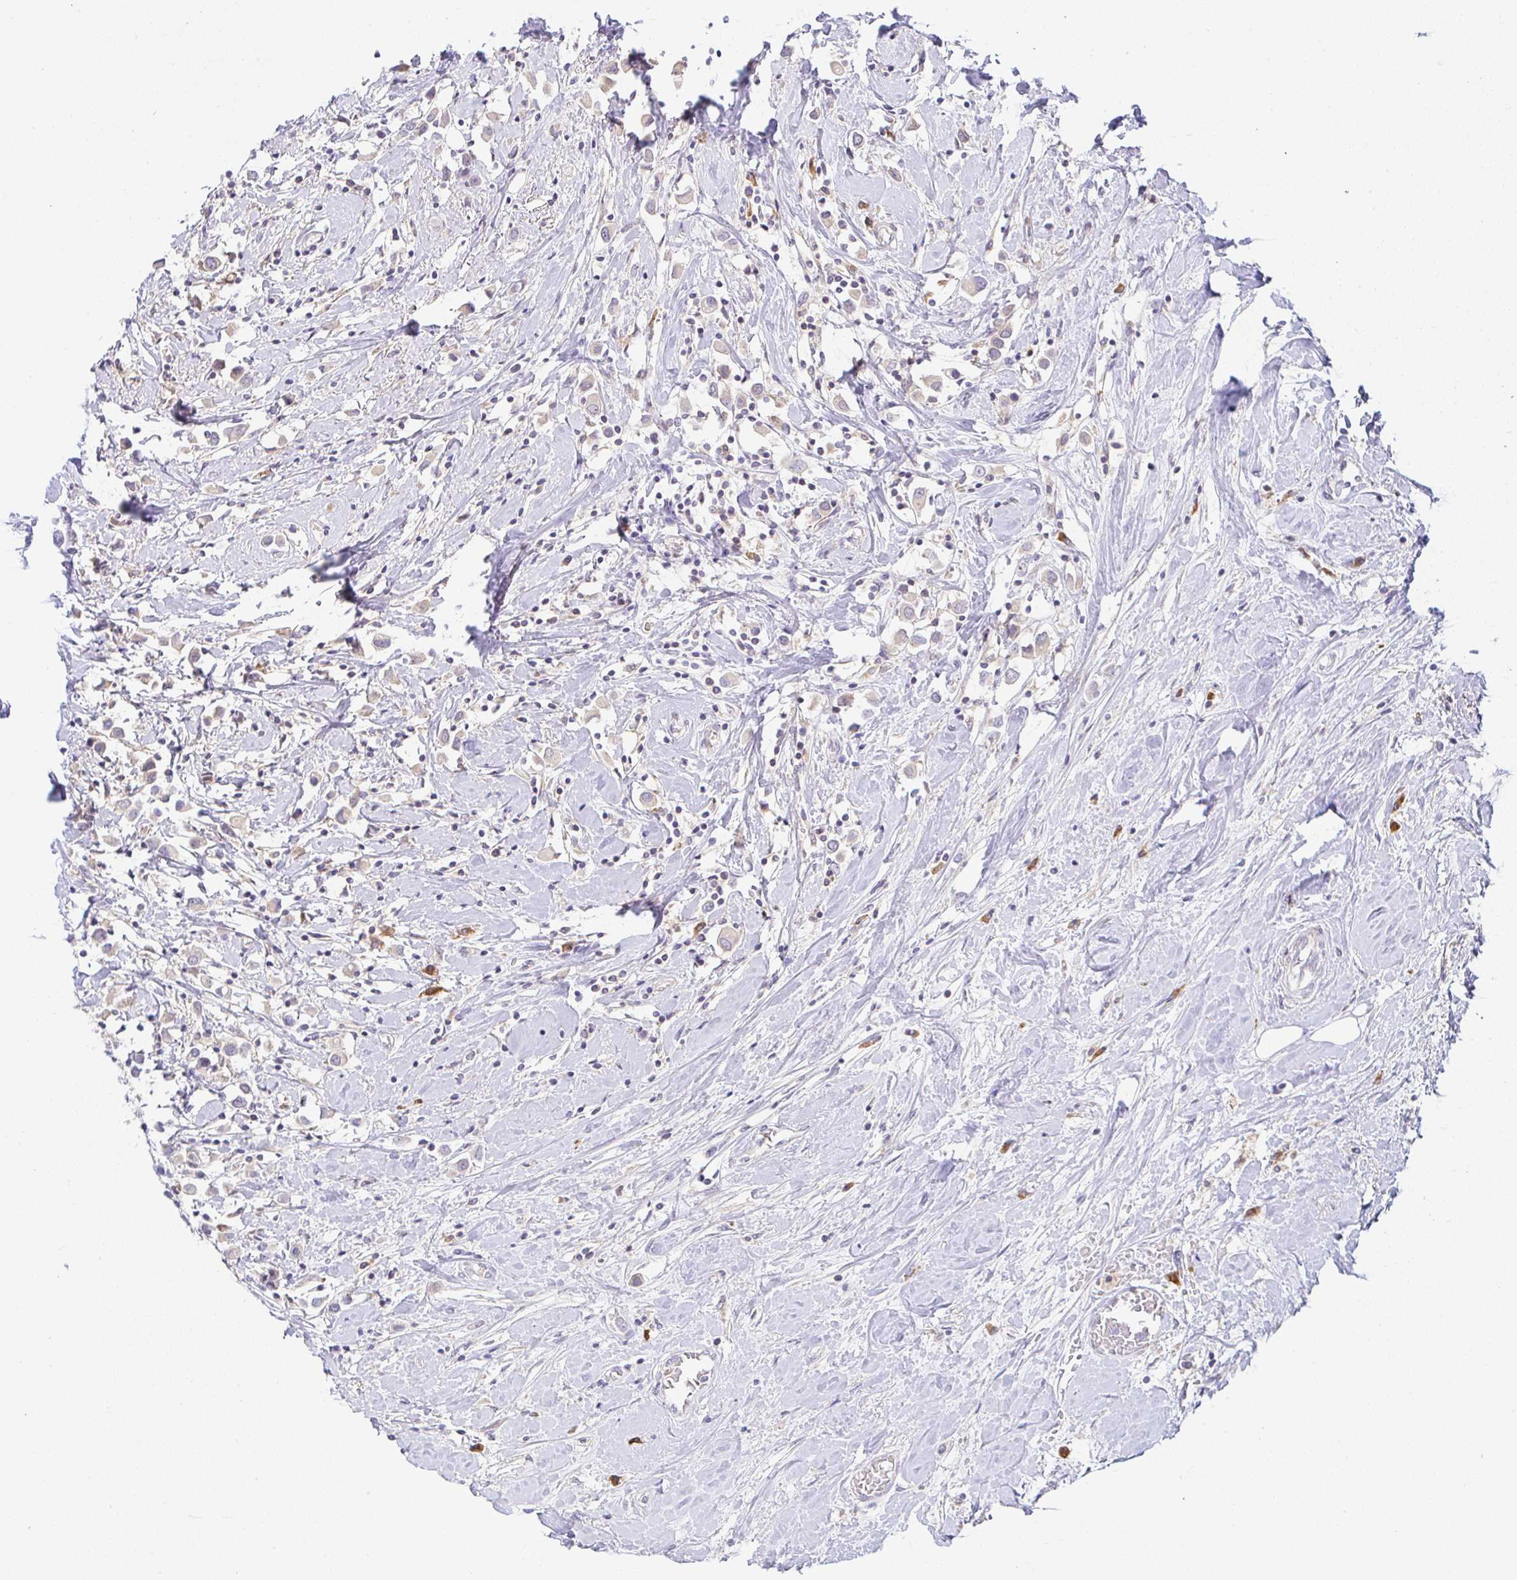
{"staining": {"intensity": "negative", "quantity": "none", "location": "none"}, "tissue": "breast cancer", "cell_type": "Tumor cells", "image_type": "cancer", "snomed": [{"axis": "morphology", "description": "Duct carcinoma"}, {"axis": "topography", "description": "Breast"}], "caption": "Immunohistochemical staining of intraductal carcinoma (breast) demonstrates no significant staining in tumor cells. Nuclei are stained in blue.", "gene": "DERL2", "patient": {"sex": "female", "age": 61}}